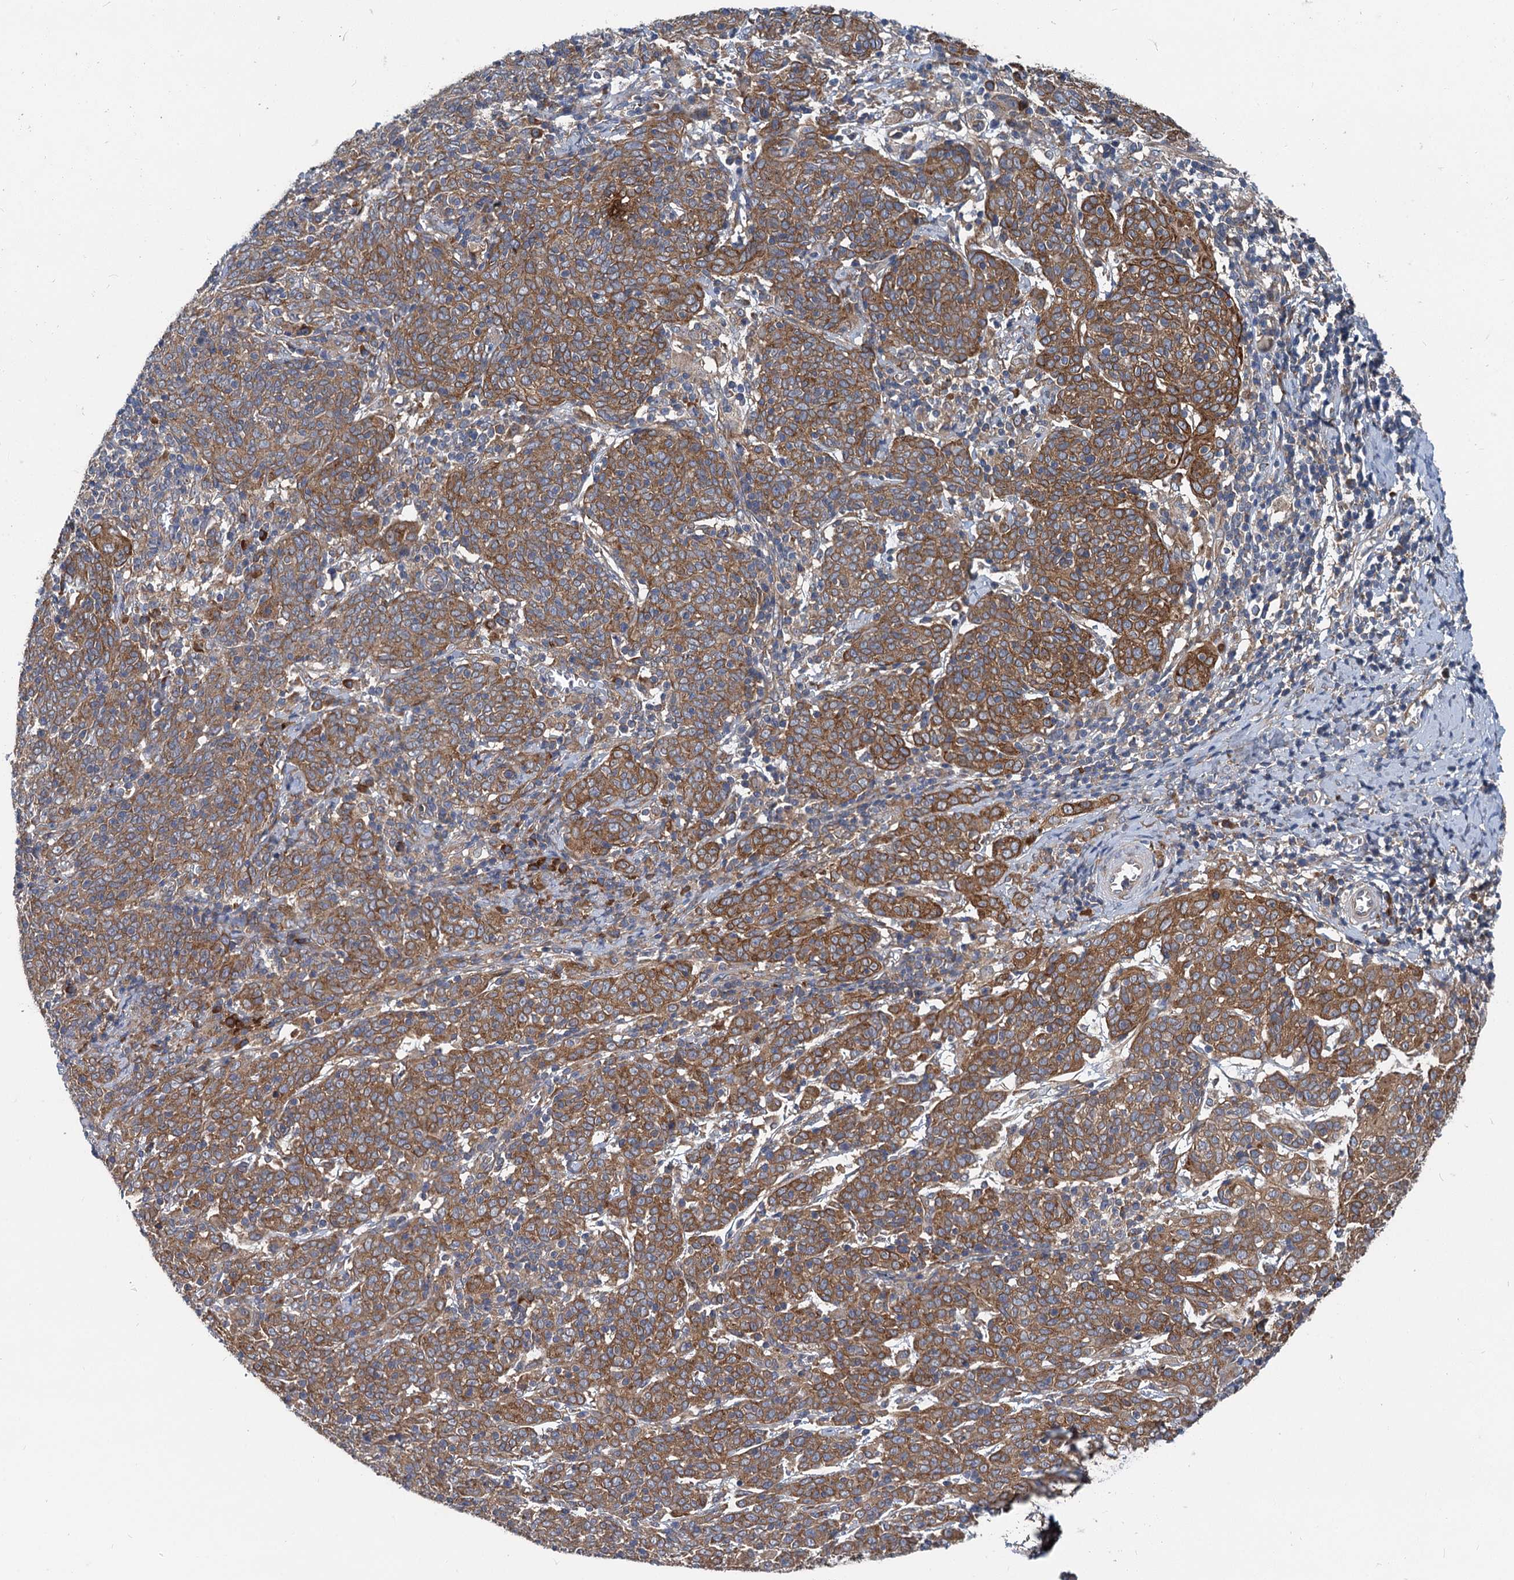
{"staining": {"intensity": "moderate", "quantity": ">75%", "location": "cytoplasmic/membranous"}, "tissue": "cervical cancer", "cell_type": "Tumor cells", "image_type": "cancer", "snomed": [{"axis": "morphology", "description": "Squamous cell carcinoma, NOS"}, {"axis": "topography", "description": "Cervix"}], "caption": "Immunohistochemical staining of human cervical cancer shows medium levels of moderate cytoplasmic/membranous positivity in approximately >75% of tumor cells.", "gene": "EIF2B2", "patient": {"sex": "female", "age": 67}}